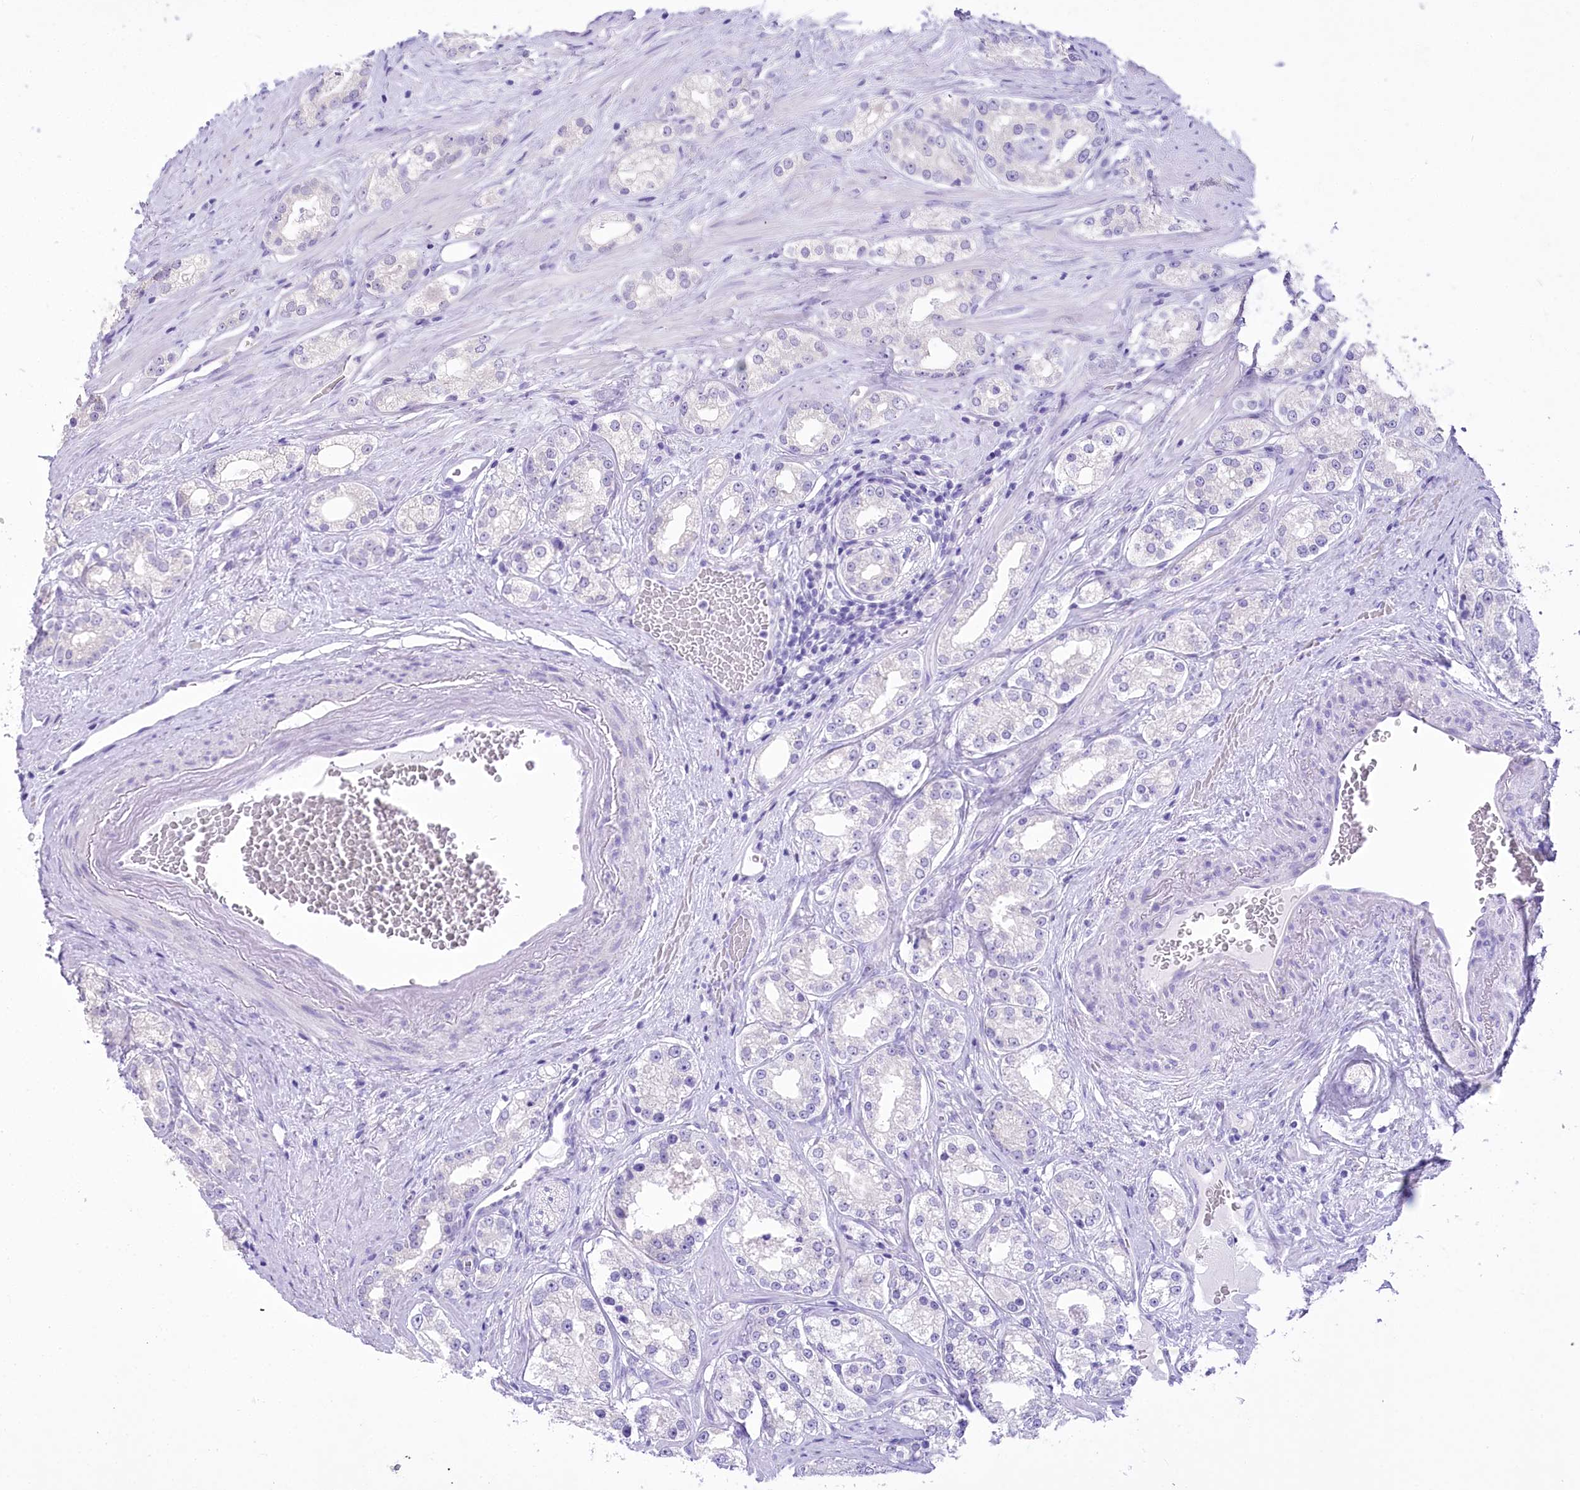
{"staining": {"intensity": "negative", "quantity": "none", "location": "none"}, "tissue": "prostate cancer", "cell_type": "Tumor cells", "image_type": "cancer", "snomed": [{"axis": "morphology", "description": "Normal tissue, NOS"}, {"axis": "morphology", "description": "Adenocarcinoma, High grade"}, {"axis": "topography", "description": "Prostate"}], "caption": "Immunohistochemical staining of human prostate cancer (high-grade adenocarcinoma) reveals no significant expression in tumor cells.", "gene": "PBLD", "patient": {"sex": "male", "age": 83}}